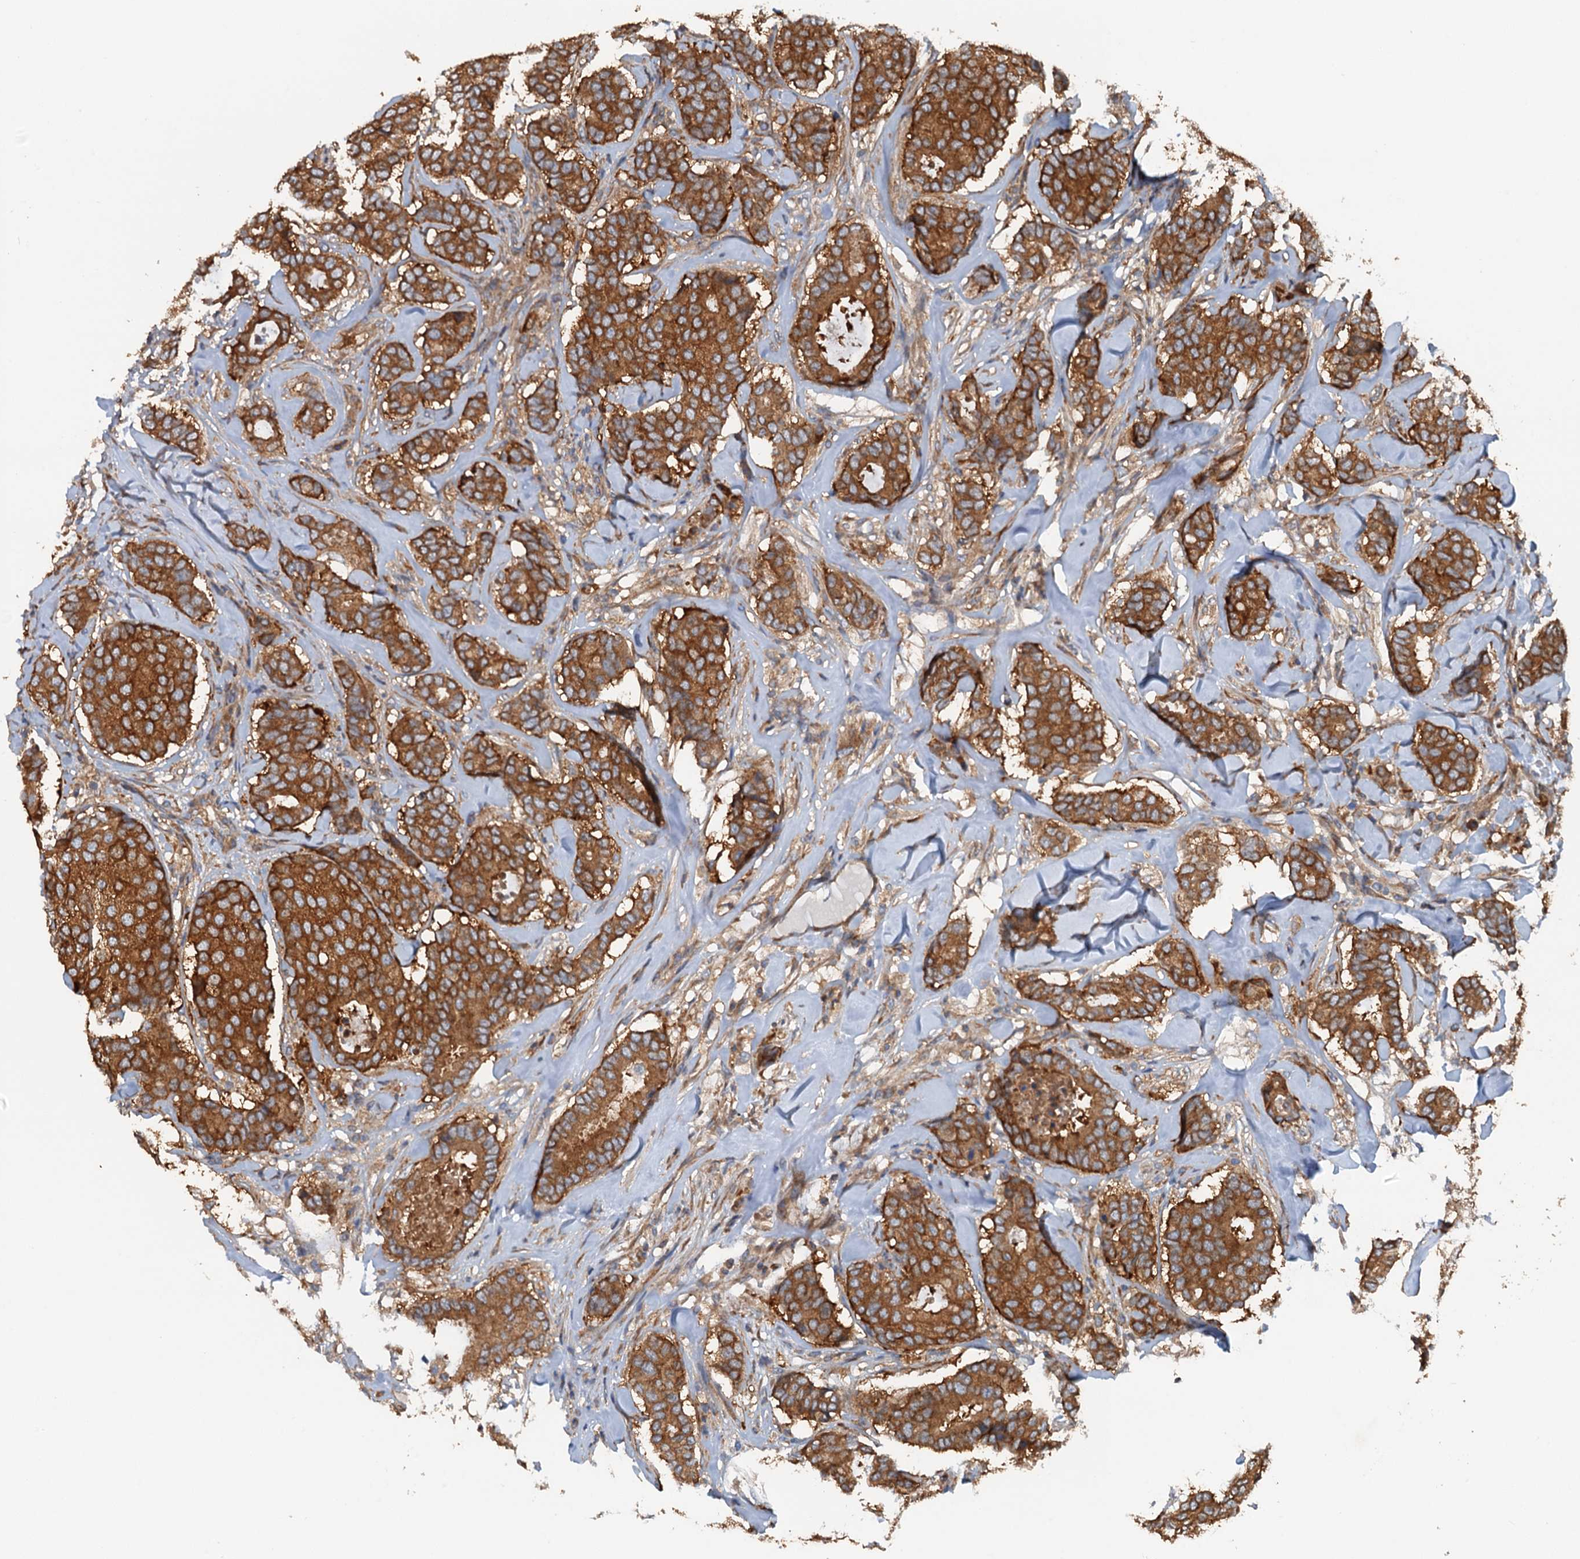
{"staining": {"intensity": "strong", "quantity": ">75%", "location": "cytoplasmic/membranous"}, "tissue": "breast cancer", "cell_type": "Tumor cells", "image_type": "cancer", "snomed": [{"axis": "morphology", "description": "Duct carcinoma"}, {"axis": "topography", "description": "Breast"}], "caption": "This is an image of IHC staining of breast cancer, which shows strong positivity in the cytoplasmic/membranous of tumor cells.", "gene": "COG3", "patient": {"sex": "female", "age": 75}}